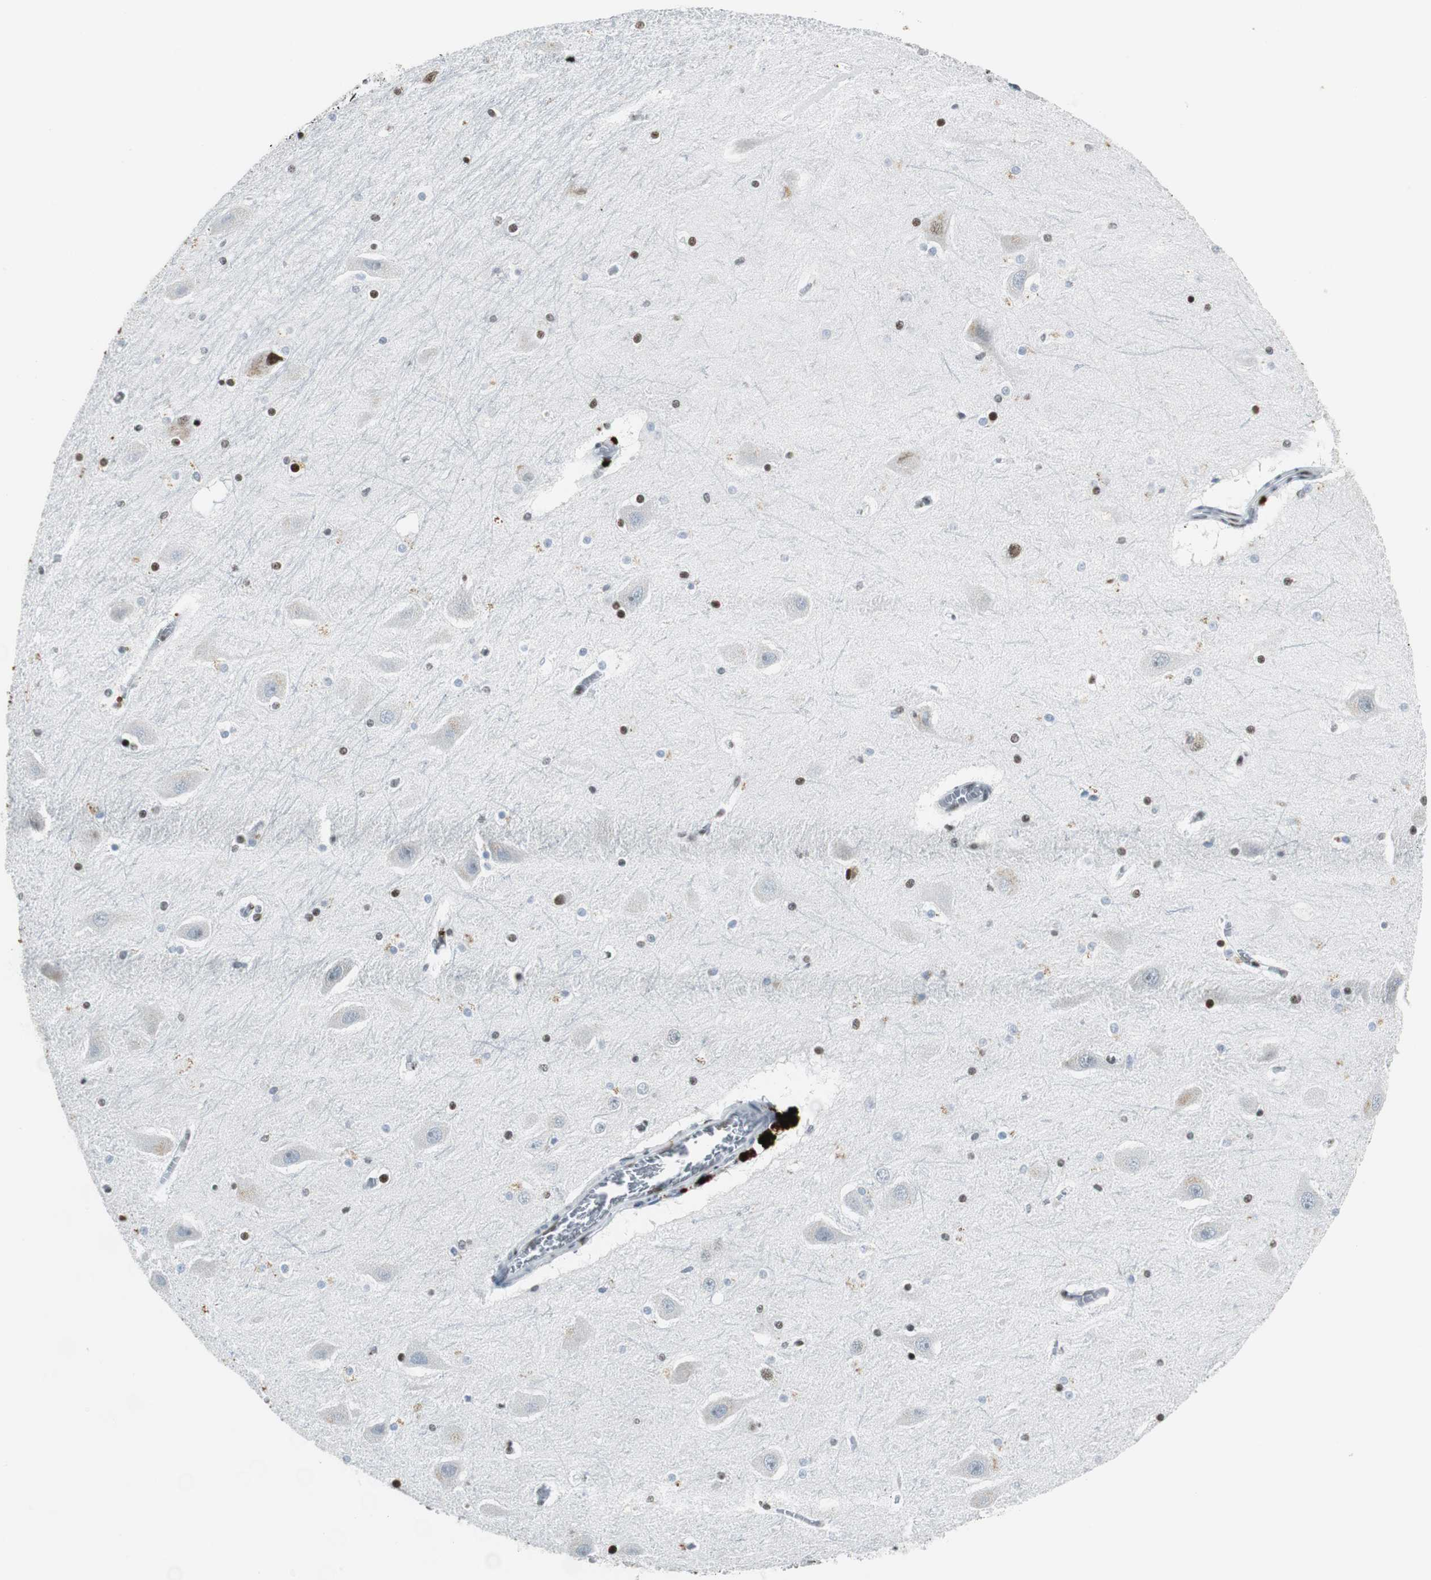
{"staining": {"intensity": "moderate", "quantity": "25%-75%", "location": "nuclear"}, "tissue": "hippocampus", "cell_type": "Glial cells", "image_type": "normal", "snomed": [{"axis": "morphology", "description": "Normal tissue, NOS"}, {"axis": "topography", "description": "Hippocampus"}], "caption": "Unremarkable hippocampus was stained to show a protein in brown. There is medium levels of moderate nuclear positivity in approximately 25%-75% of glial cells. (IHC, brightfield microscopy, high magnification).", "gene": "RBBP4", "patient": {"sex": "male", "age": 45}}